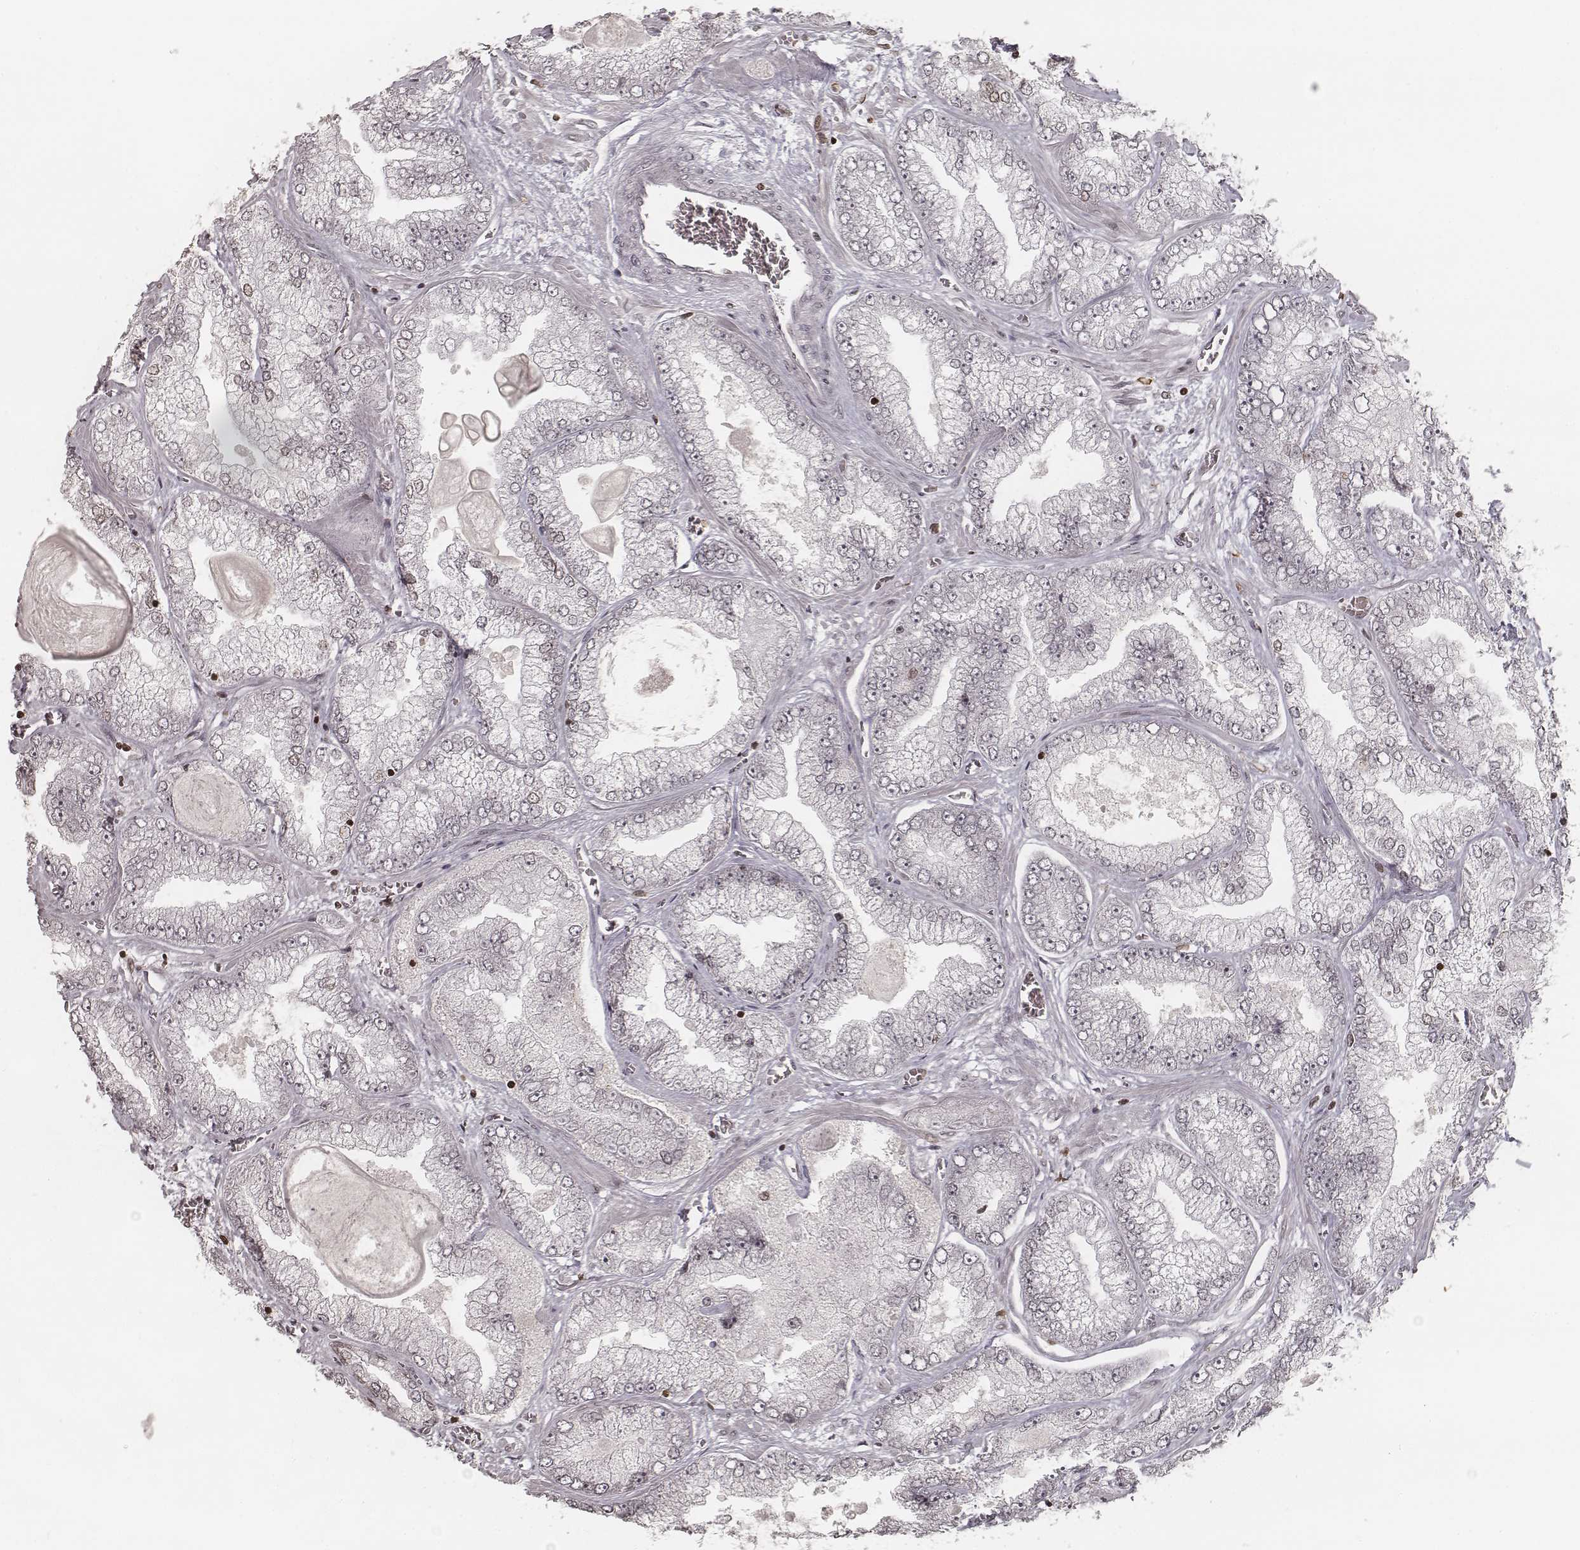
{"staining": {"intensity": "negative", "quantity": "none", "location": "none"}, "tissue": "prostate cancer", "cell_type": "Tumor cells", "image_type": "cancer", "snomed": [{"axis": "morphology", "description": "Adenocarcinoma, Low grade"}, {"axis": "topography", "description": "Prostate"}], "caption": "High power microscopy photomicrograph of an immunohistochemistry (IHC) photomicrograph of prostate adenocarcinoma (low-grade), revealing no significant positivity in tumor cells.", "gene": "HMGA2", "patient": {"sex": "male", "age": 57}}